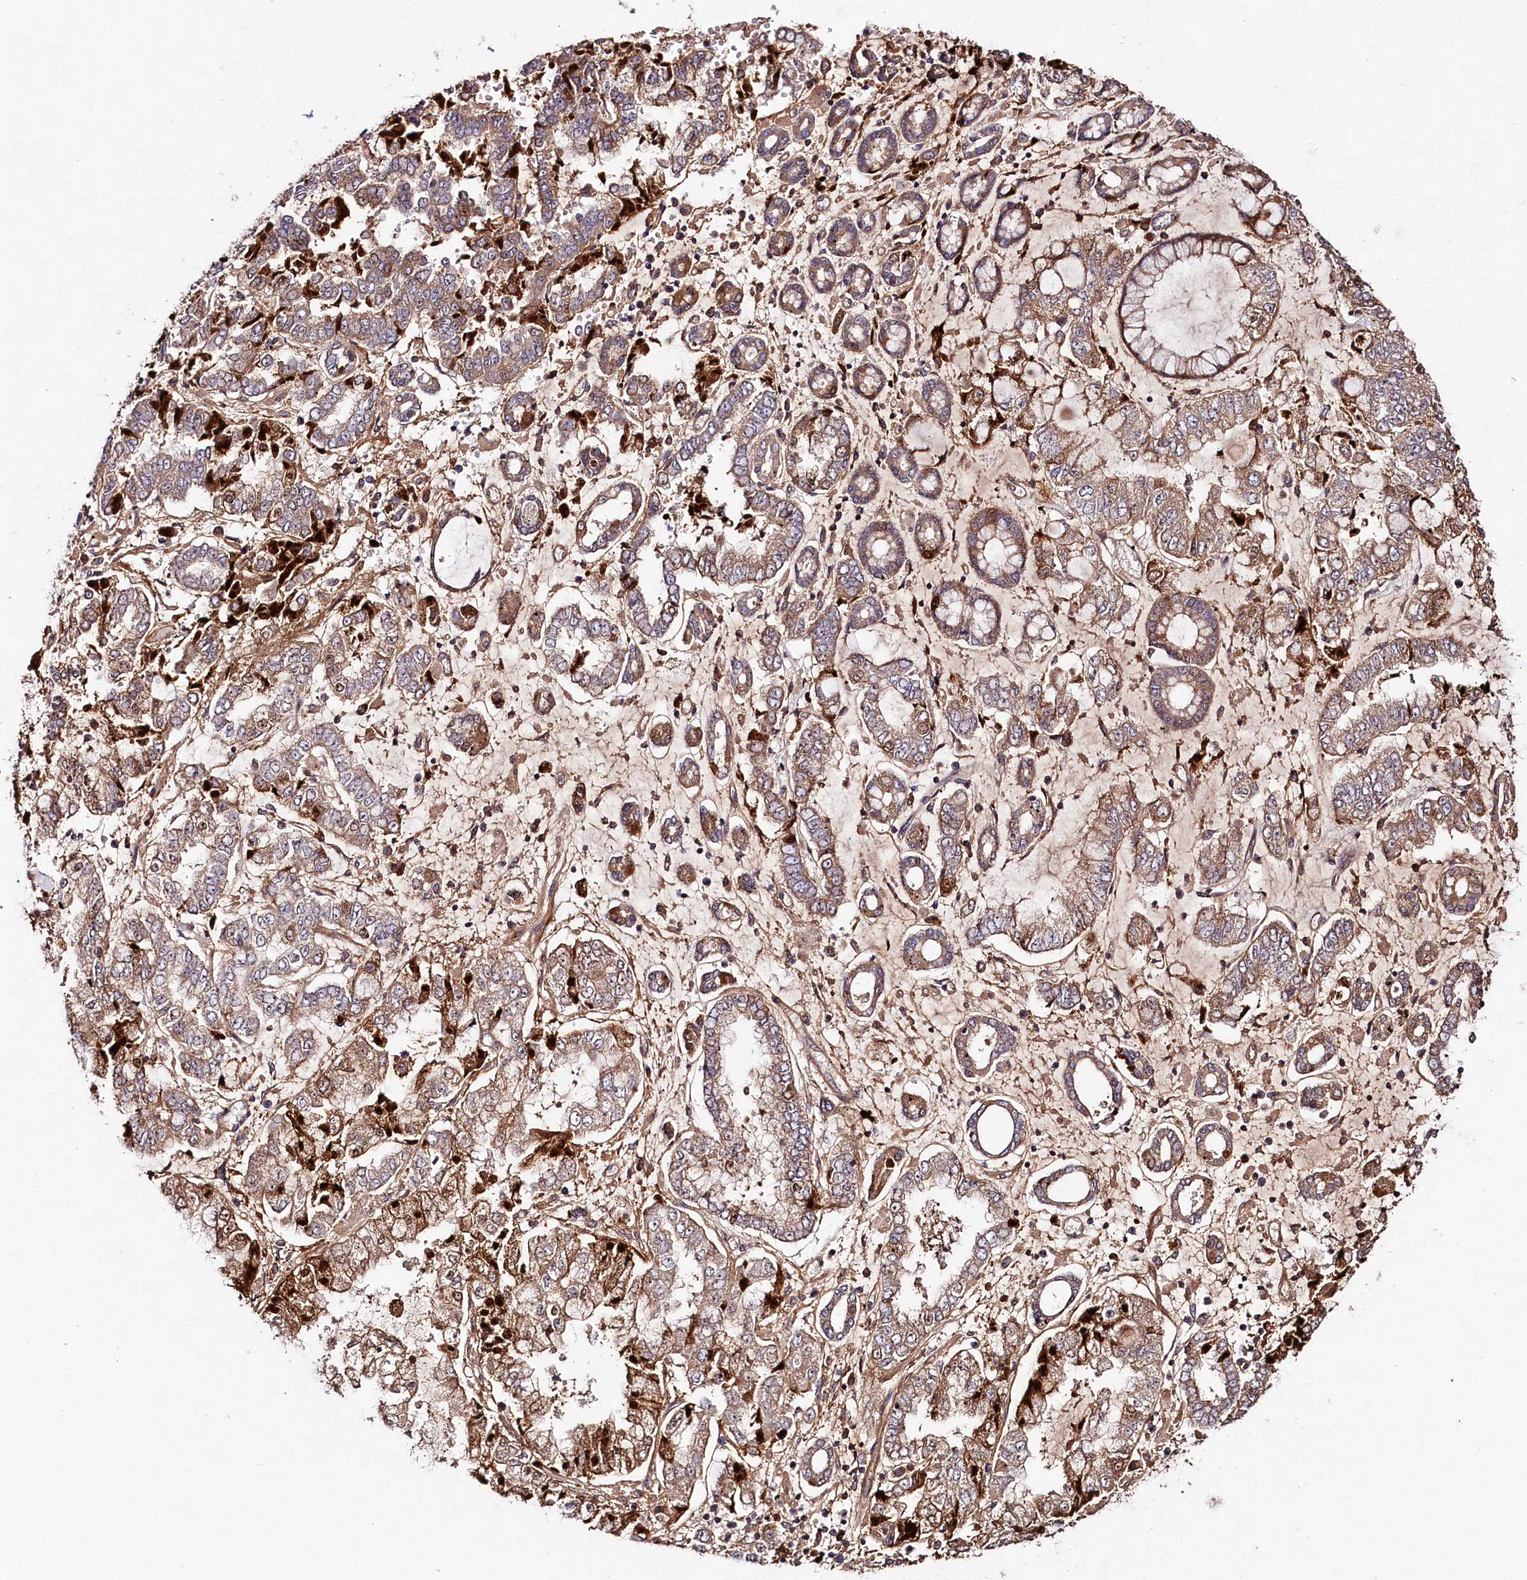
{"staining": {"intensity": "strong", "quantity": "<25%", "location": "cytoplasmic/membranous"}, "tissue": "stomach cancer", "cell_type": "Tumor cells", "image_type": "cancer", "snomed": [{"axis": "morphology", "description": "Adenocarcinoma, NOS"}, {"axis": "topography", "description": "Stomach"}], "caption": "Human stomach cancer stained for a protein (brown) shows strong cytoplasmic/membranous positive staining in about <25% of tumor cells.", "gene": "TNPO3", "patient": {"sex": "male", "age": 76}}